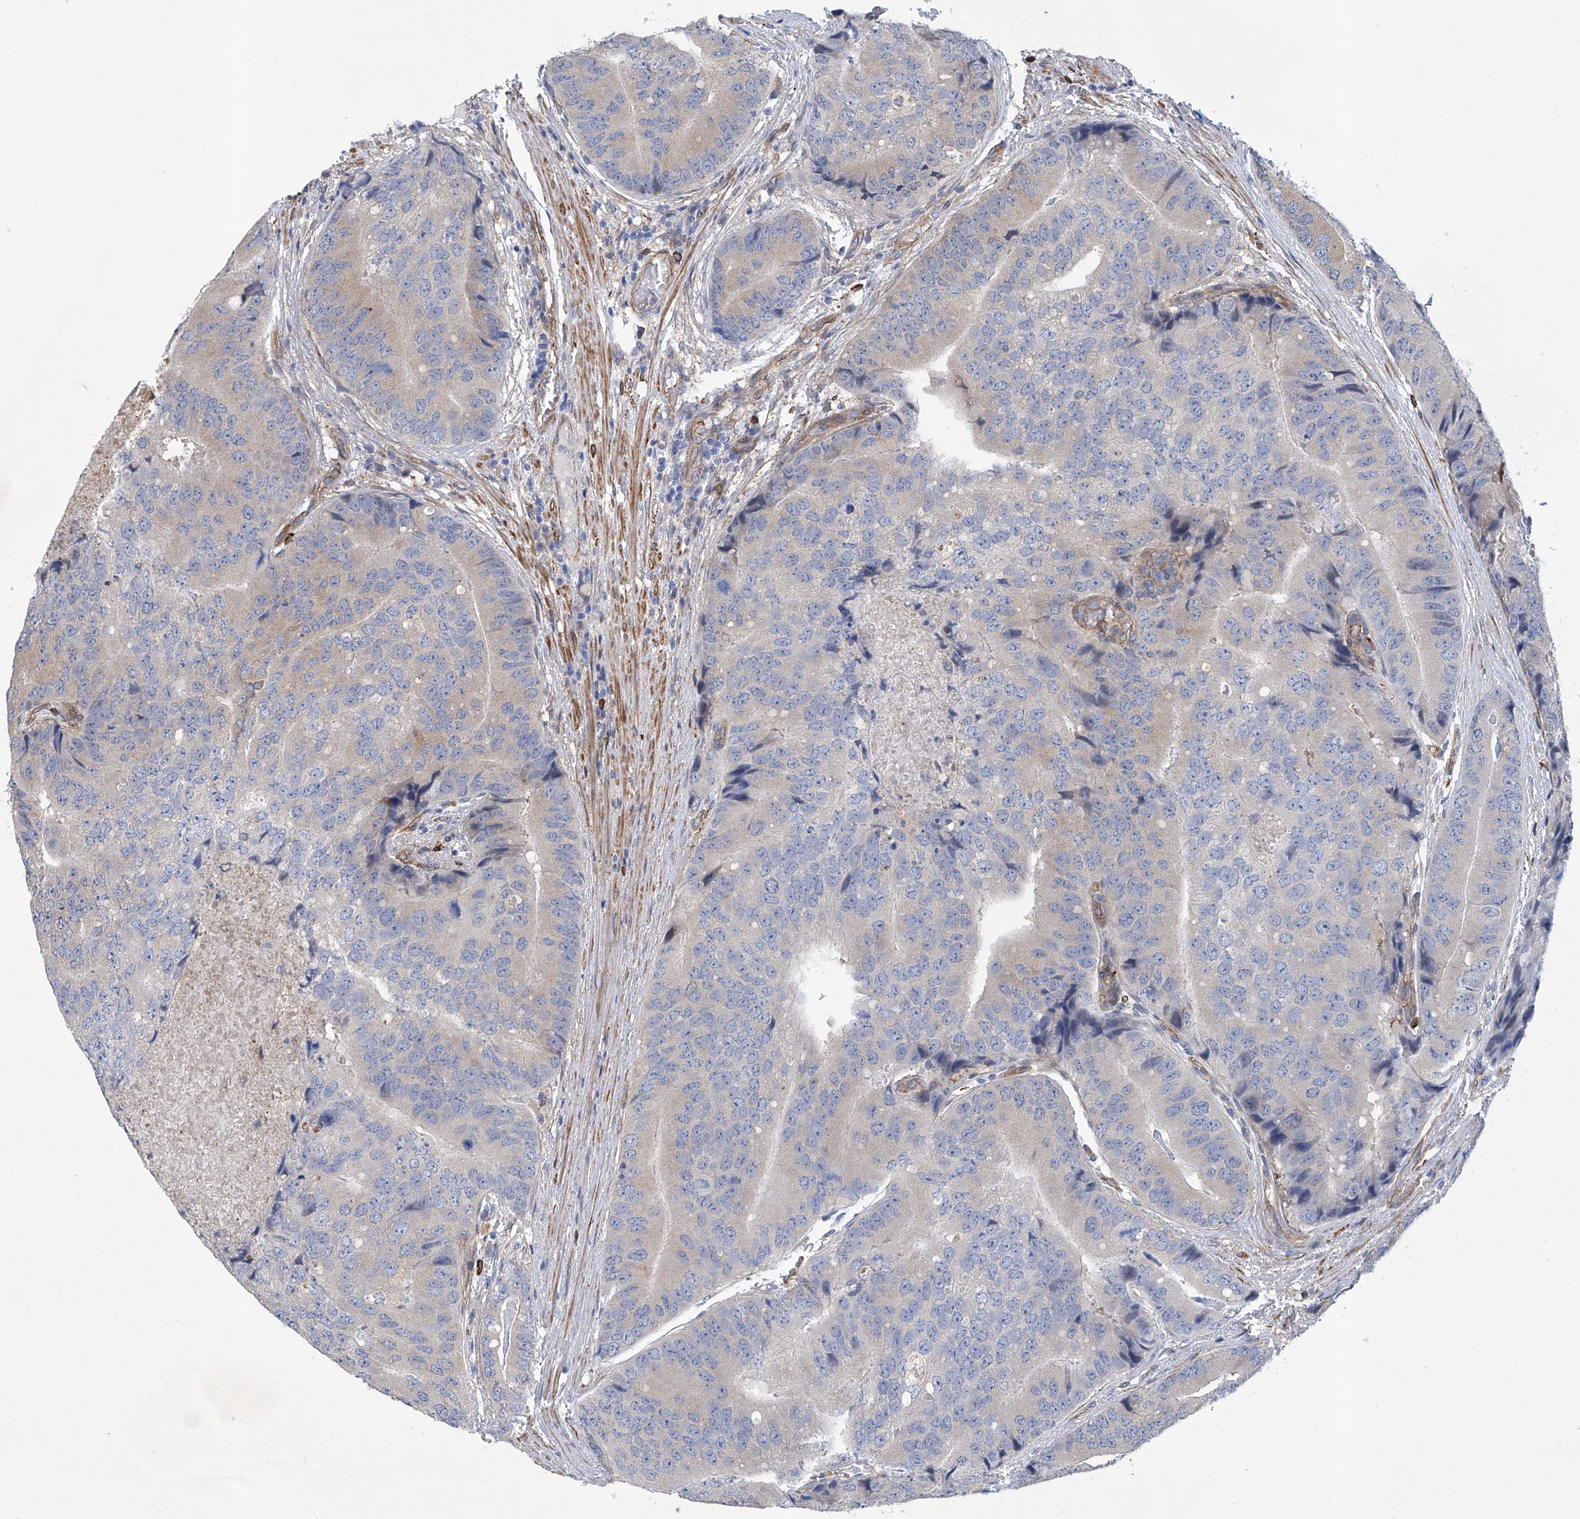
{"staining": {"intensity": "negative", "quantity": "none", "location": "none"}, "tissue": "prostate cancer", "cell_type": "Tumor cells", "image_type": "cancer", "snomed": [{"axis": "morphology", "description": "Adenocarcinoma, High grade"}, {"axis": "topography", "description": "Prostate"}], "caption": "IHC micrograph of neoplastic tissue: prostate cancer stained with DAB displays no significant protein positivity in tumor cells. The staining is performed using DAB brown chromogen with nuclei counter-stained in using hematoxylin.", "gene": "TNN", "patient": {"sex": "male", "age": 70}}